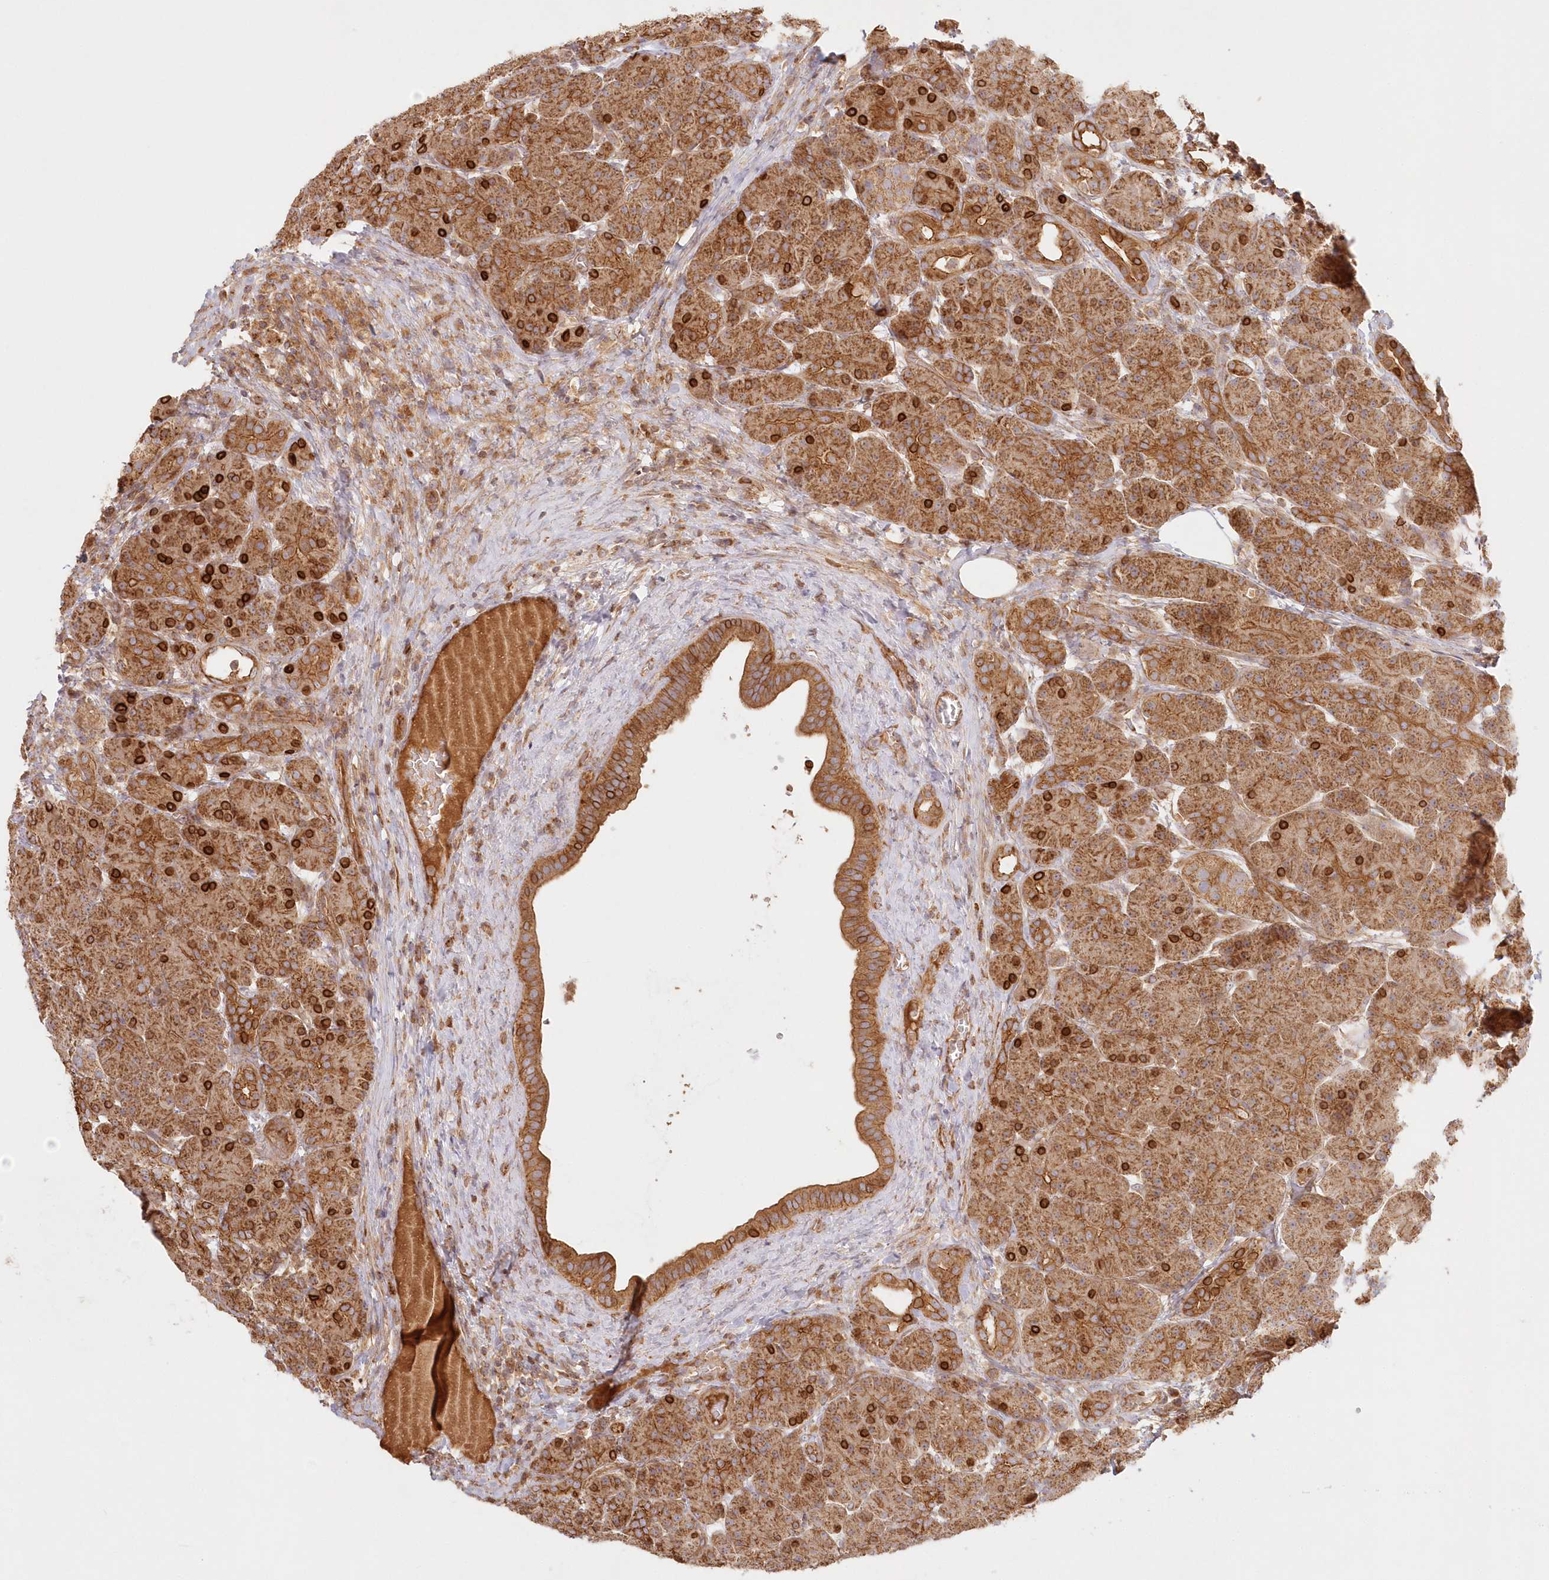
{"staining": {"intensity": "strong", "quantity": ">75%", "location": "cytoplasmic/membranous"}, "tissue": "pancreas", "cell_type": "Exocrine glandular cells", "image_type": "normal", "snomed": [{"axis": "morphology", "description": "Normal tissue, NOS"}, {"axis": "topography", "description": "Pancreas"}], "caption": "Human pancreas stained for a protein (brown) reveals strong cytoplasmic/membranous positive staining in approximately >75% of exocrine glandular cells.", "gene": "KIAA0232", "patient": {"sex": "male", "age": 63}}